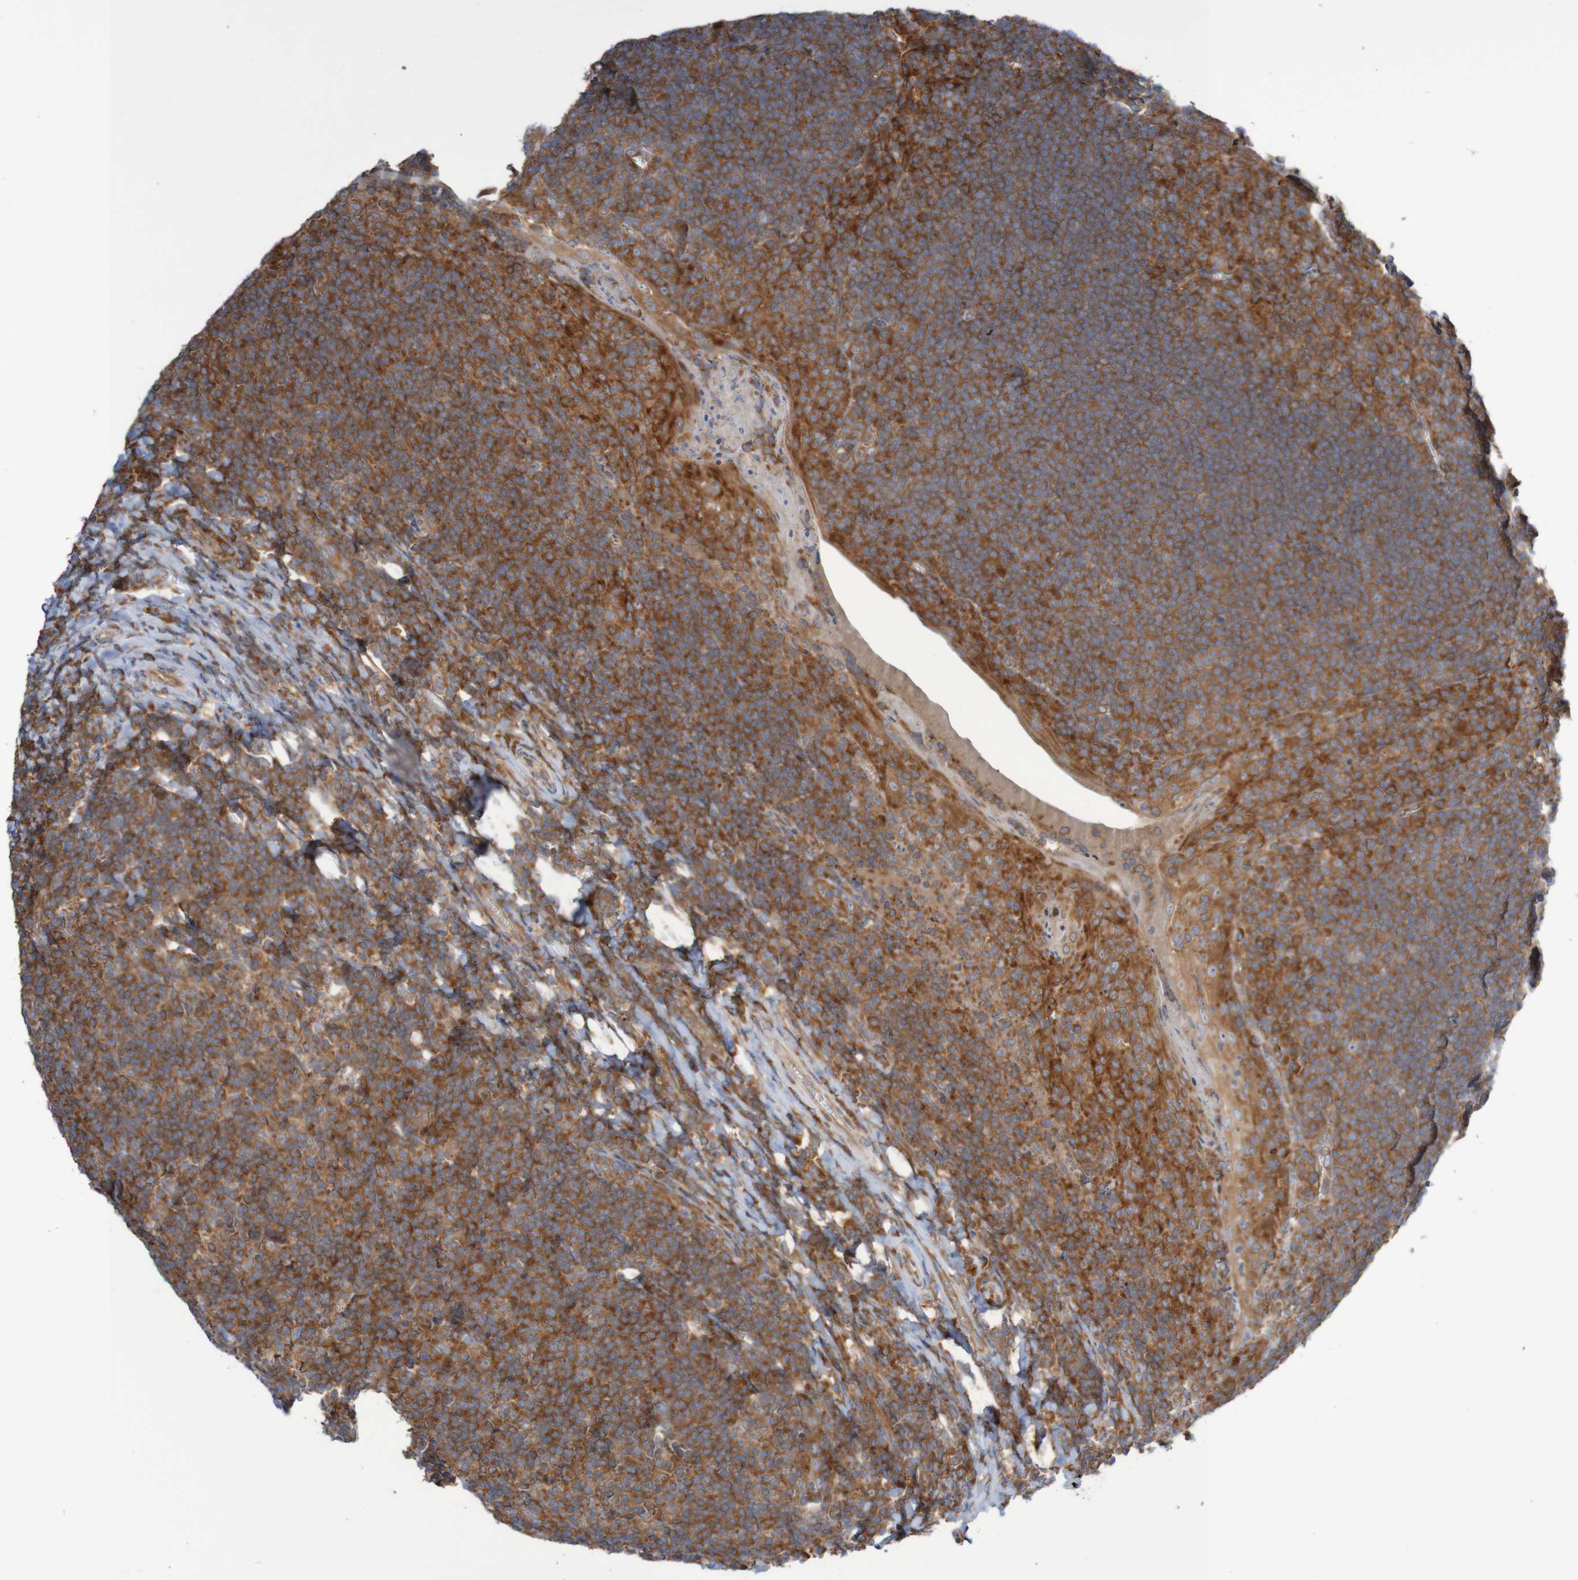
{"staining": {"intensity": "strong", "quantity": ">75%", "location": "cytoplasmic/membranous"}, "tissue": "tonsil", "cell_type": "Germinal center cells", "image_type": "normal", "snomed": [{"axis": "morphology", "description": "Normal tissue, NOS"}, {"axis": "topography", "description": "Tonsil"}], "caption": "The micrograph displays staining of normal tonsil, revealing strong cytoplasmic/membranous protein positivity (brown color) within germinal center cells. (IHC, brightfield microscopy, high magnification).", "gene": "LRRC47", "patient": {"sex": "male", "age": 37}}